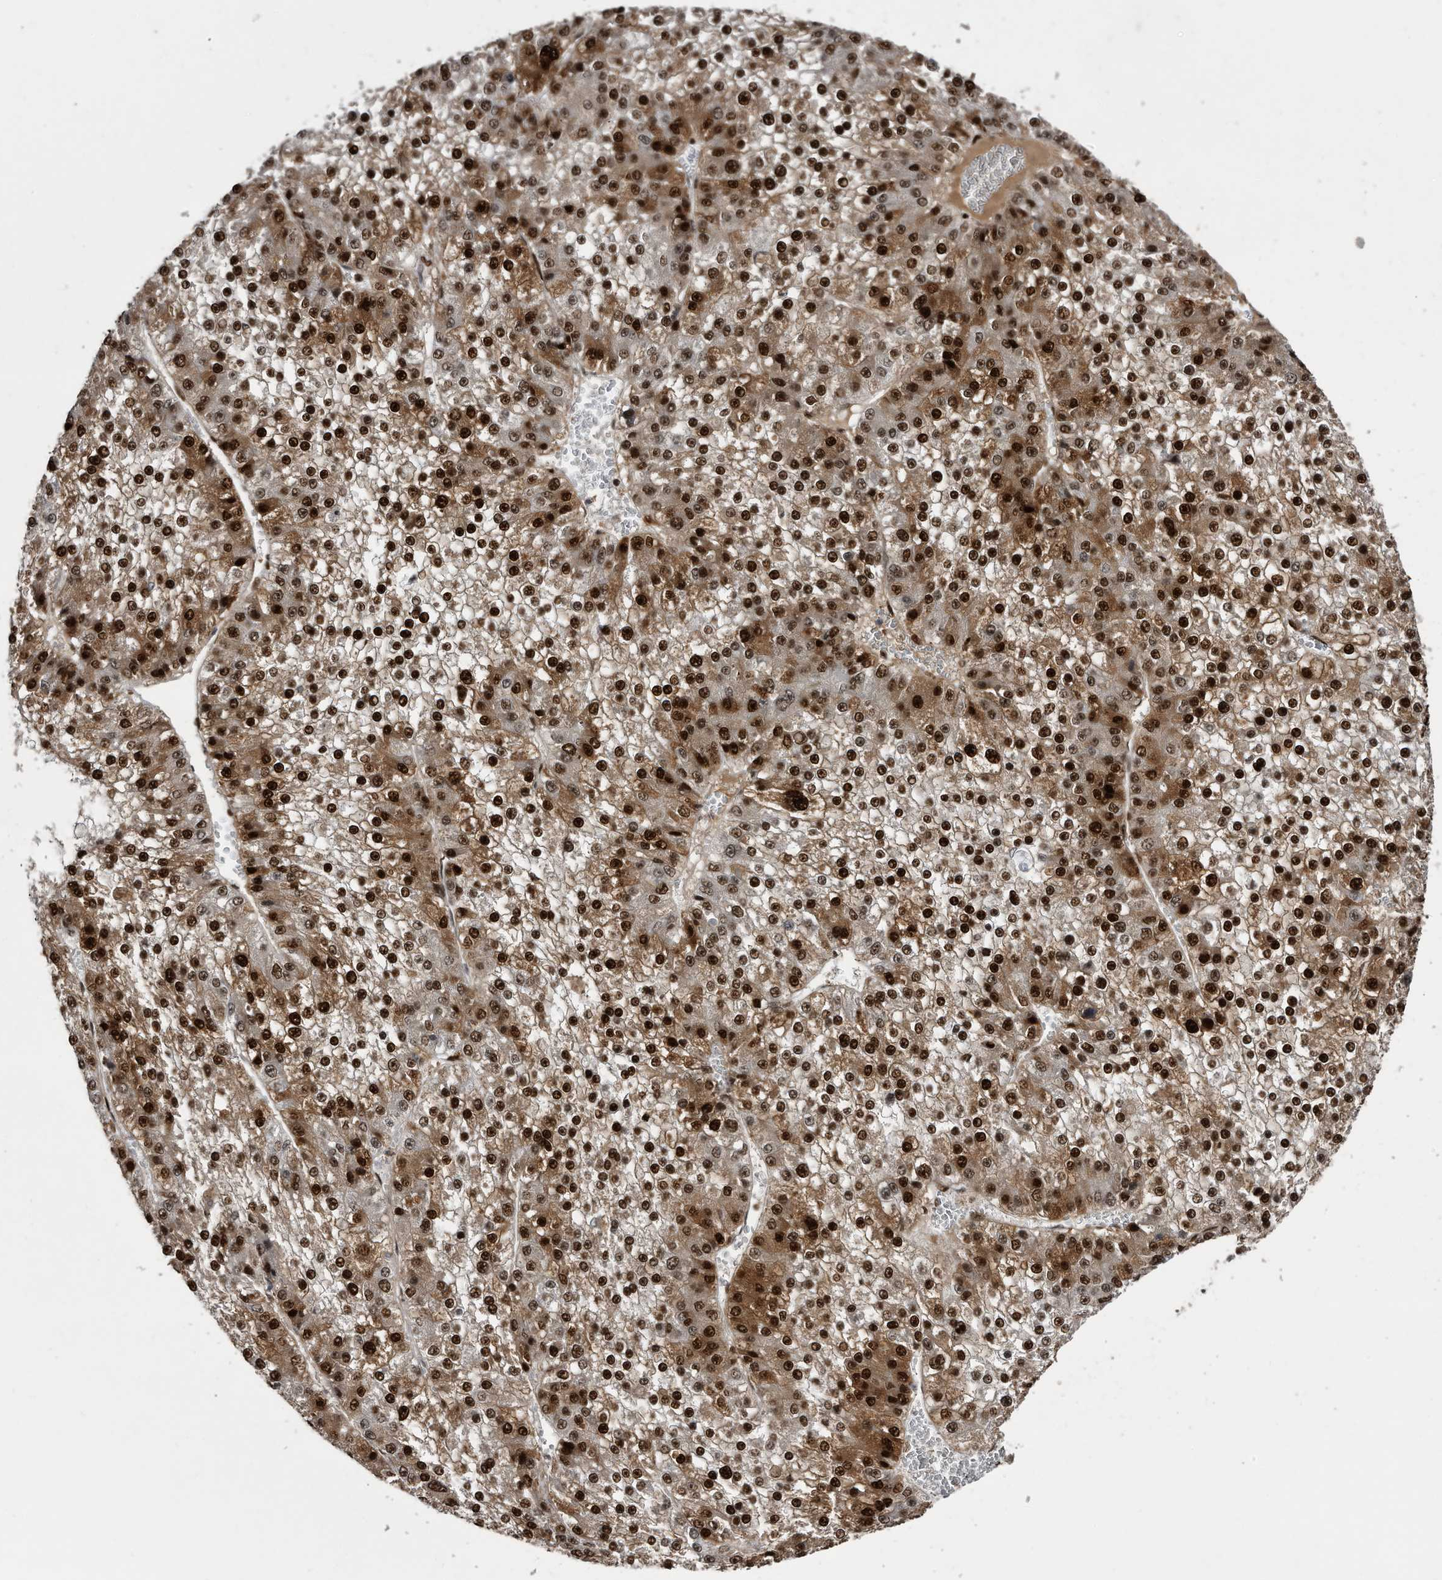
{"staining": {"intensity": "strong", "quantity": ">75%", "location": "cytoplasmic/membranous,nuclear"}, "tissue": "liver cancer", "cell_type": "Tumor cells", "image_type": "cancer", "snomed": [{"axis": "morphology", "description": "Carcinoma, Hepatocellular, NOS"}, {"axis": "topography", "description": "Liver"}], "caption": "Immunohistochemical staining of human hepatocellular carcinoma (liver) shows high levels of strong cytoplasmic/membranous and nuclear staining in about >75% of tumor cells. Nuclei are stained in blue.", "gene": "RAD23B", "patient": {"sex": "female", "age": 73}}